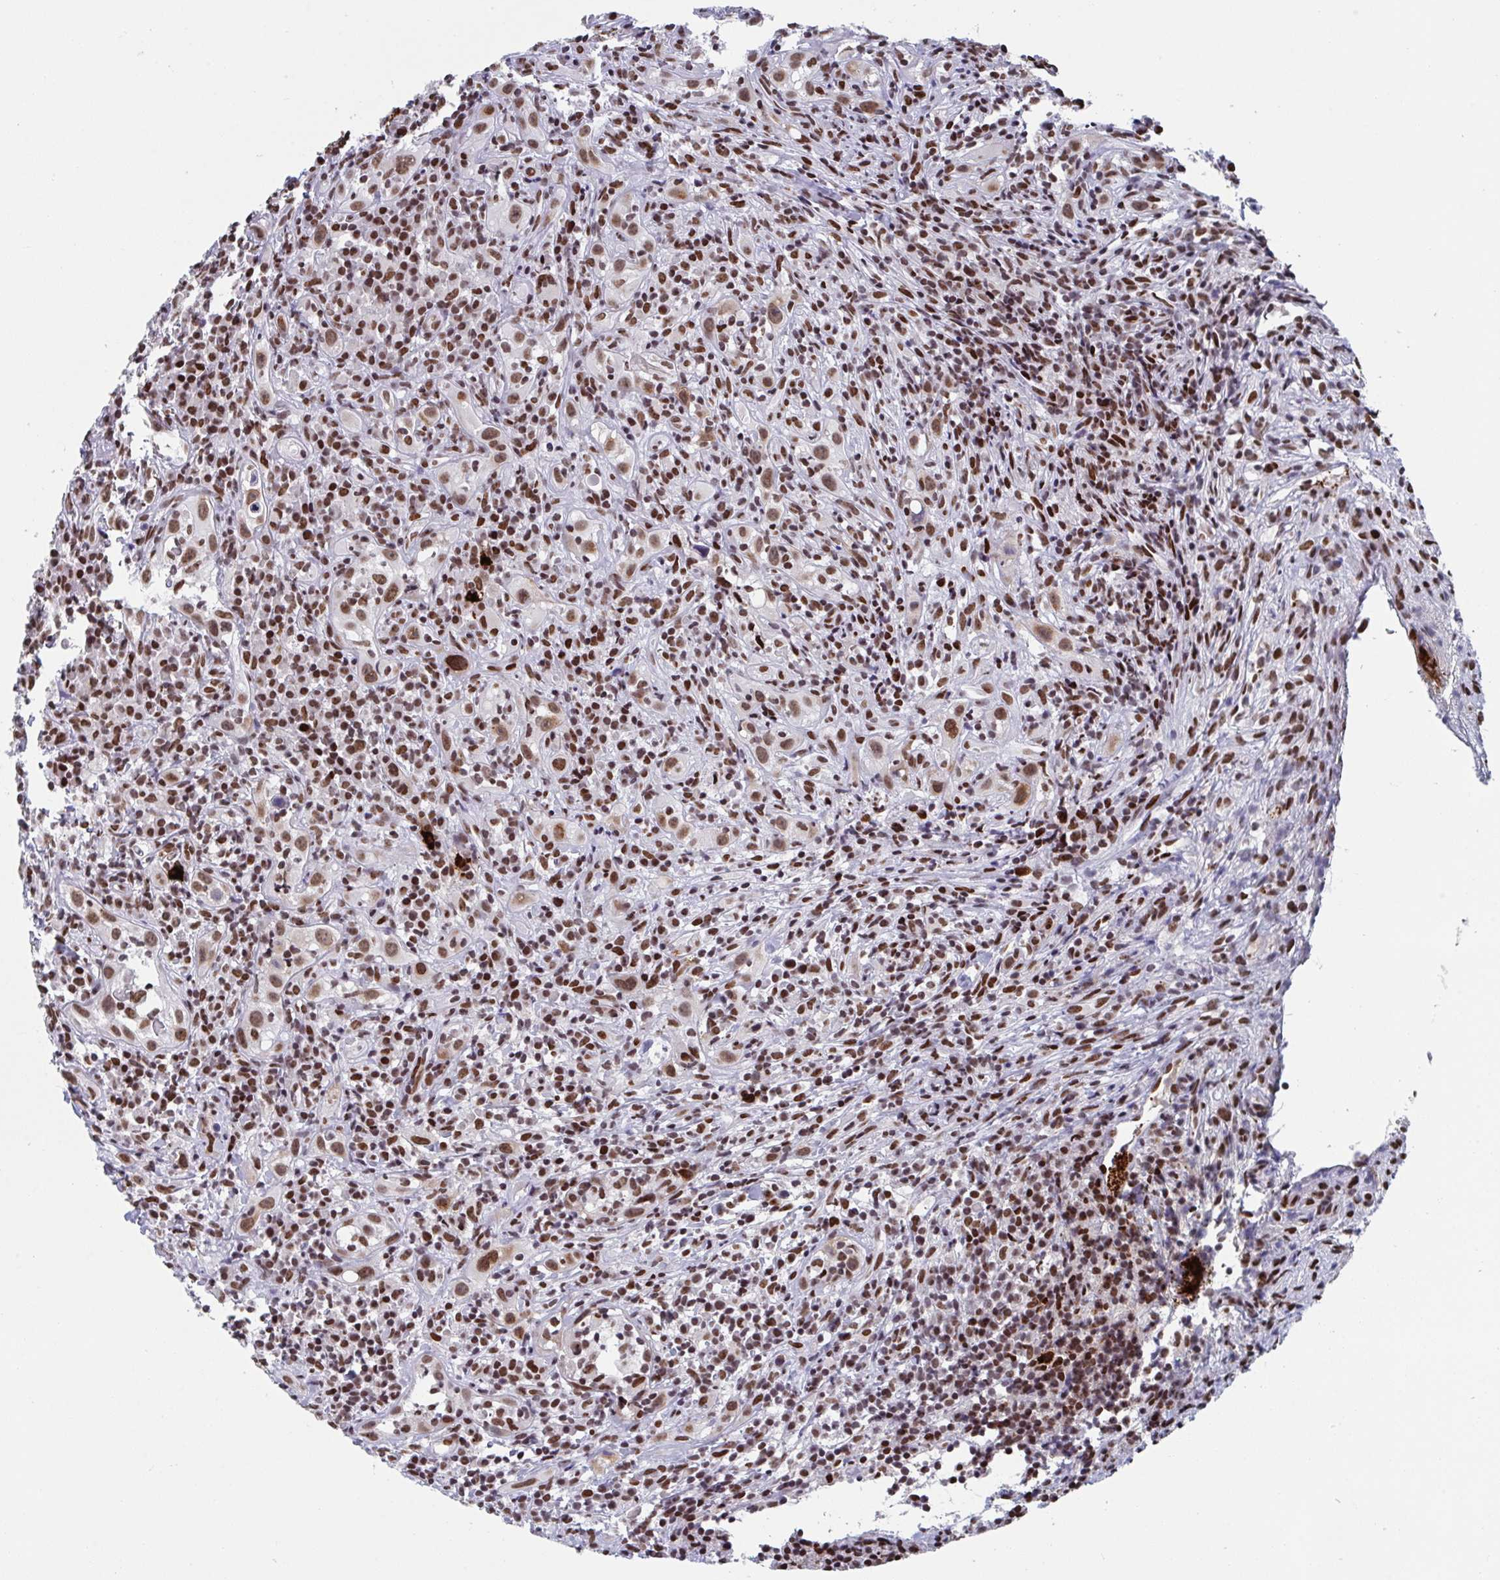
{"staining": {"intensity": "strong", "quantity": ">75%", "location": "nuclear"}, "tissue": "head and neck cancer", "cell_type": "Tumor cells", "image_type": "cancer", "snomed": [{"axis": "morphology", "description": "Squamous cell carcinoma, NOS"}, {"axis": "topography", "description": "Head-Neck"}], "caption": "A brown stain highlights strong nuclear expression of a protein in human head and neck cancer (squamous cell carcinoma) tumor cells.", "gene": "ZNF607", "patient": {"sex": "female", "age": 95}}